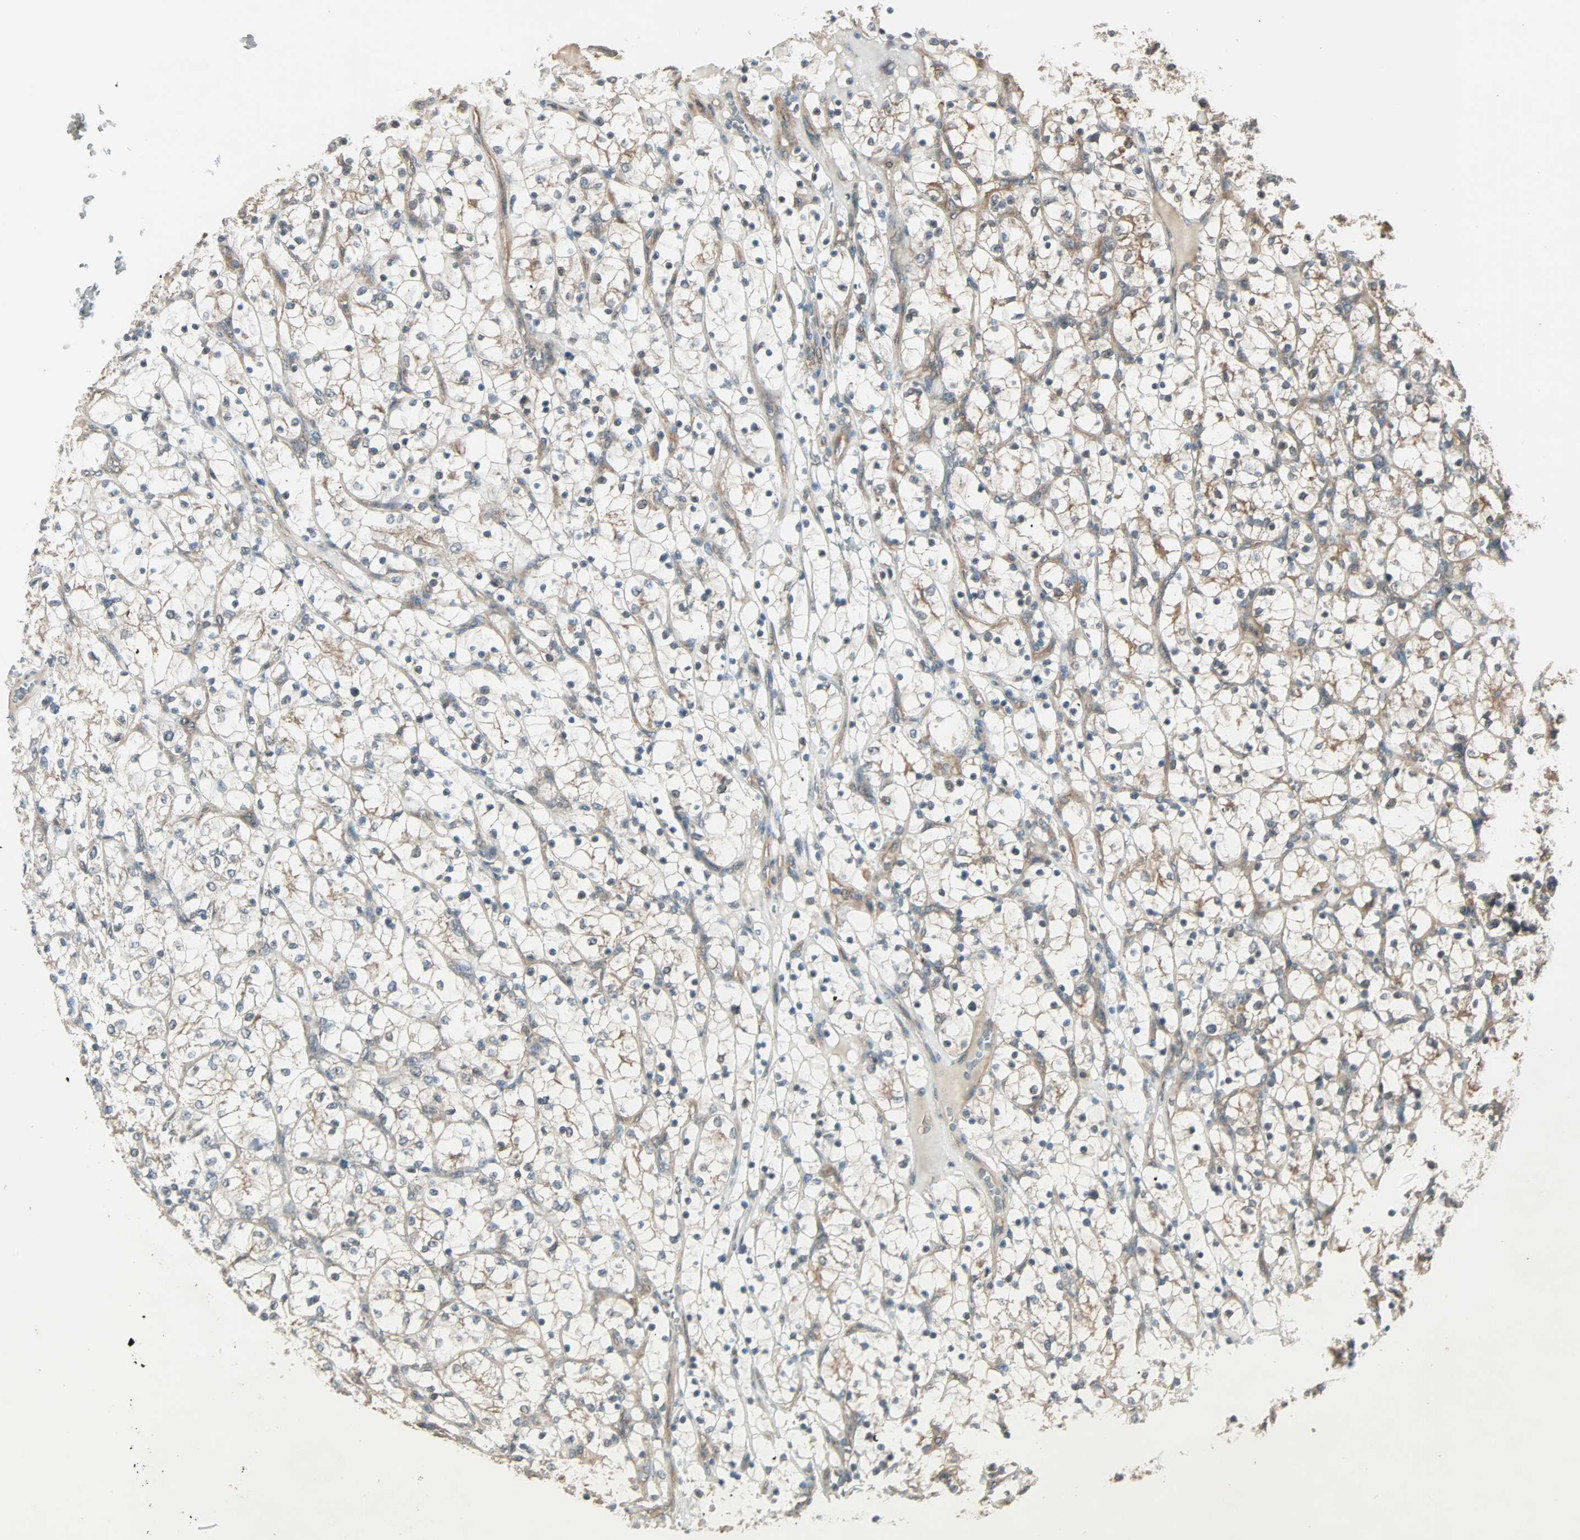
{"staining": {"intensity": "weak", "quantity": "<25%", "location": "cytoplasmic/membranous"}, "tissue": "renal cancer", "cell_type": "Tumor cells", "image_type": "cancer", "snomed": [{"axis": "morphology", "description": "Adenocarcinoma, NOS"}, {"axis": "topography", "description": "Kidney"}], "caption": "High power microscopy histopathology image of an IHC image of adenocarcinoma (renal), revealing no significant expression in tumor cells.", "gene": "MAP3K21", "patient": {"sex": "female", "age": 69}}